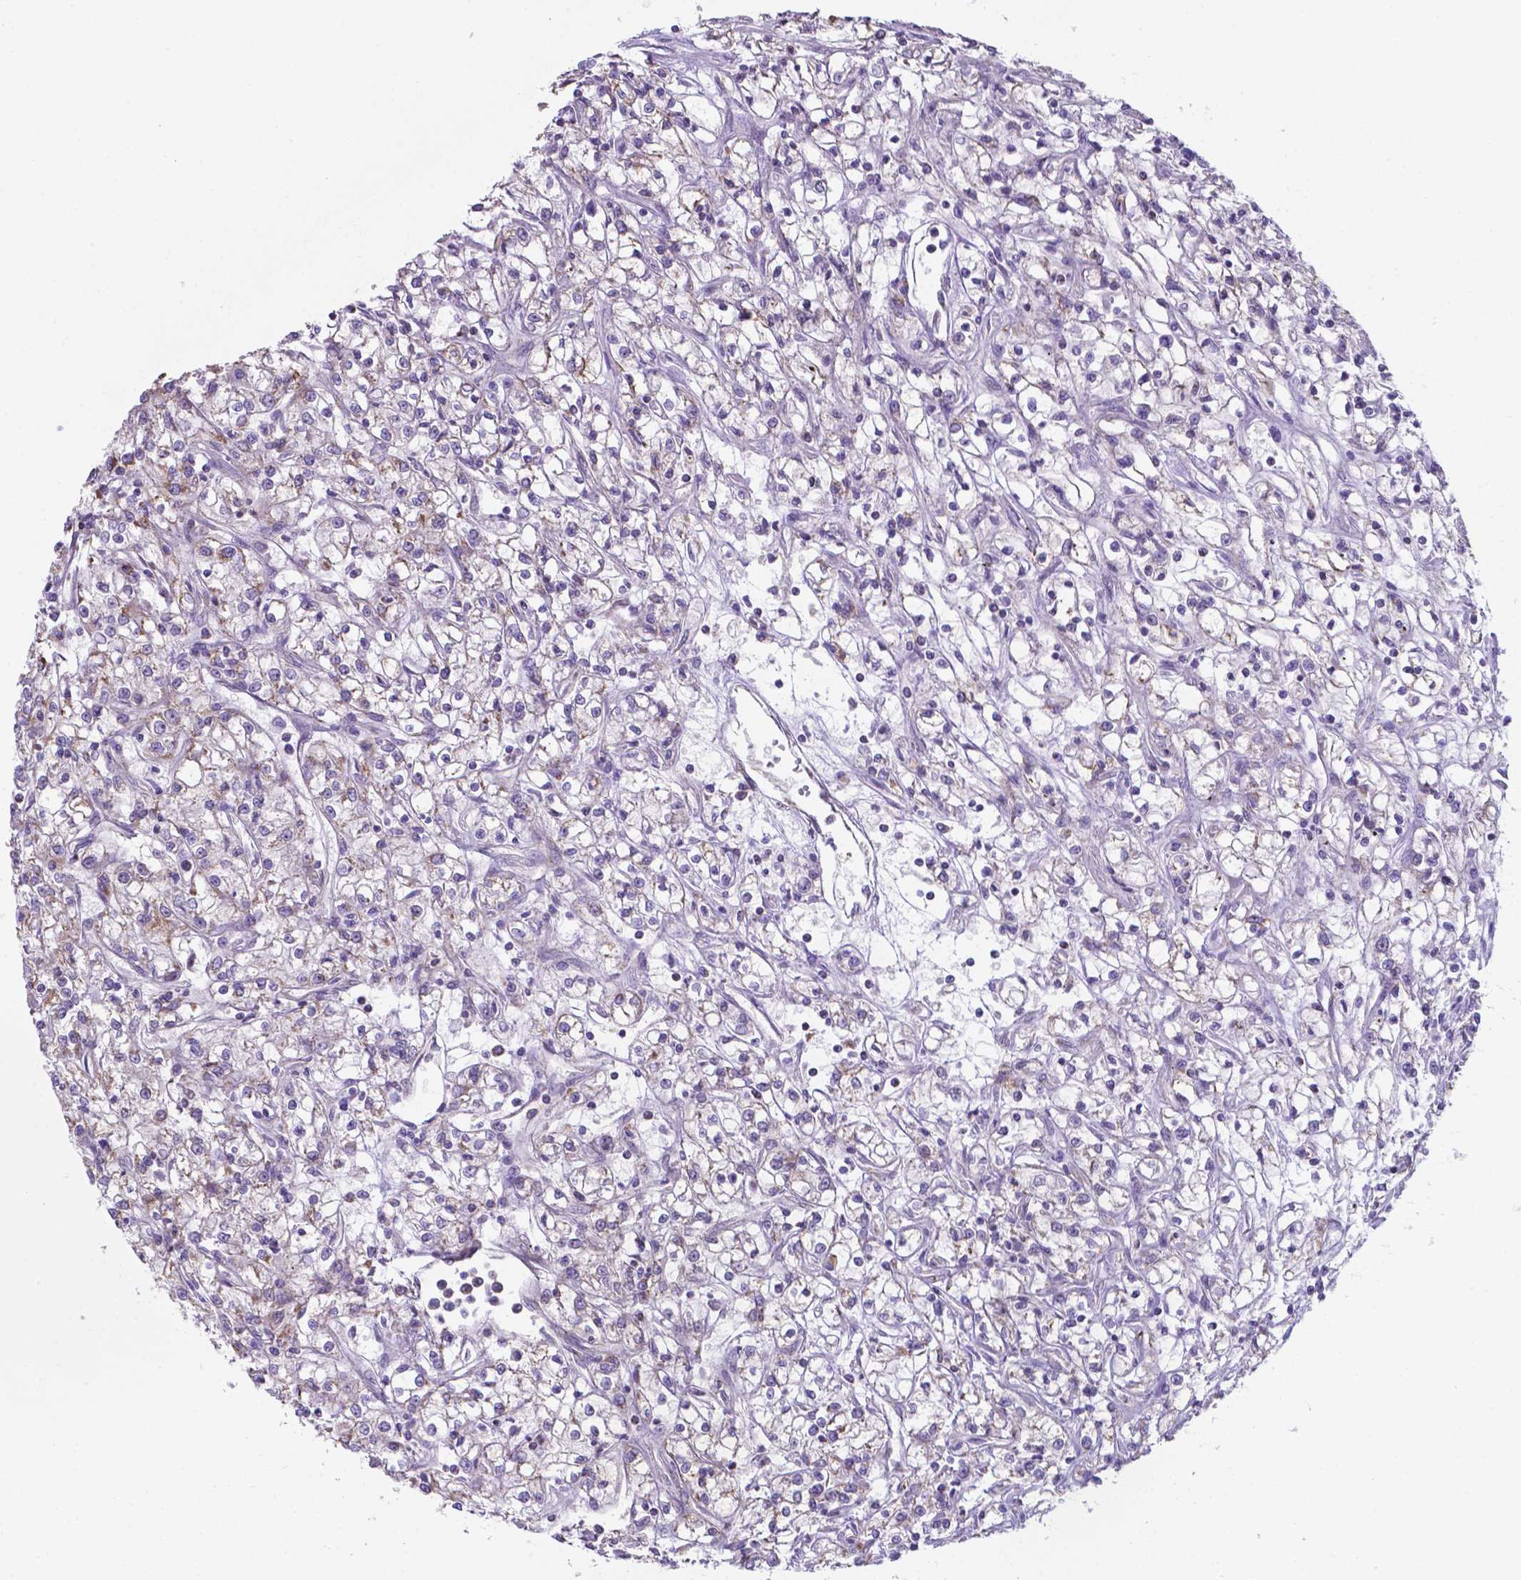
{"staining": {"intensity": "weak", "quantity": "25%-75%", "location": "cytoplasmic/membranous"}, "tissue": "renal cancer", "cell_type": "Tumor cells", "image_type": "cancer", "snomed": [{"axis": "morphology", "description": "Adenocarcinoma, NOS"}, {"axis": "topography", "description": "Kidney"}], "caption": "The immunohistochemical stain shows weak cytoplasmic/membranous expression in tumor cells of adenocarcinoma (renal) tissue.", "gene": "FAM114A1", "patient": {"sex": "female", "age": 59}}